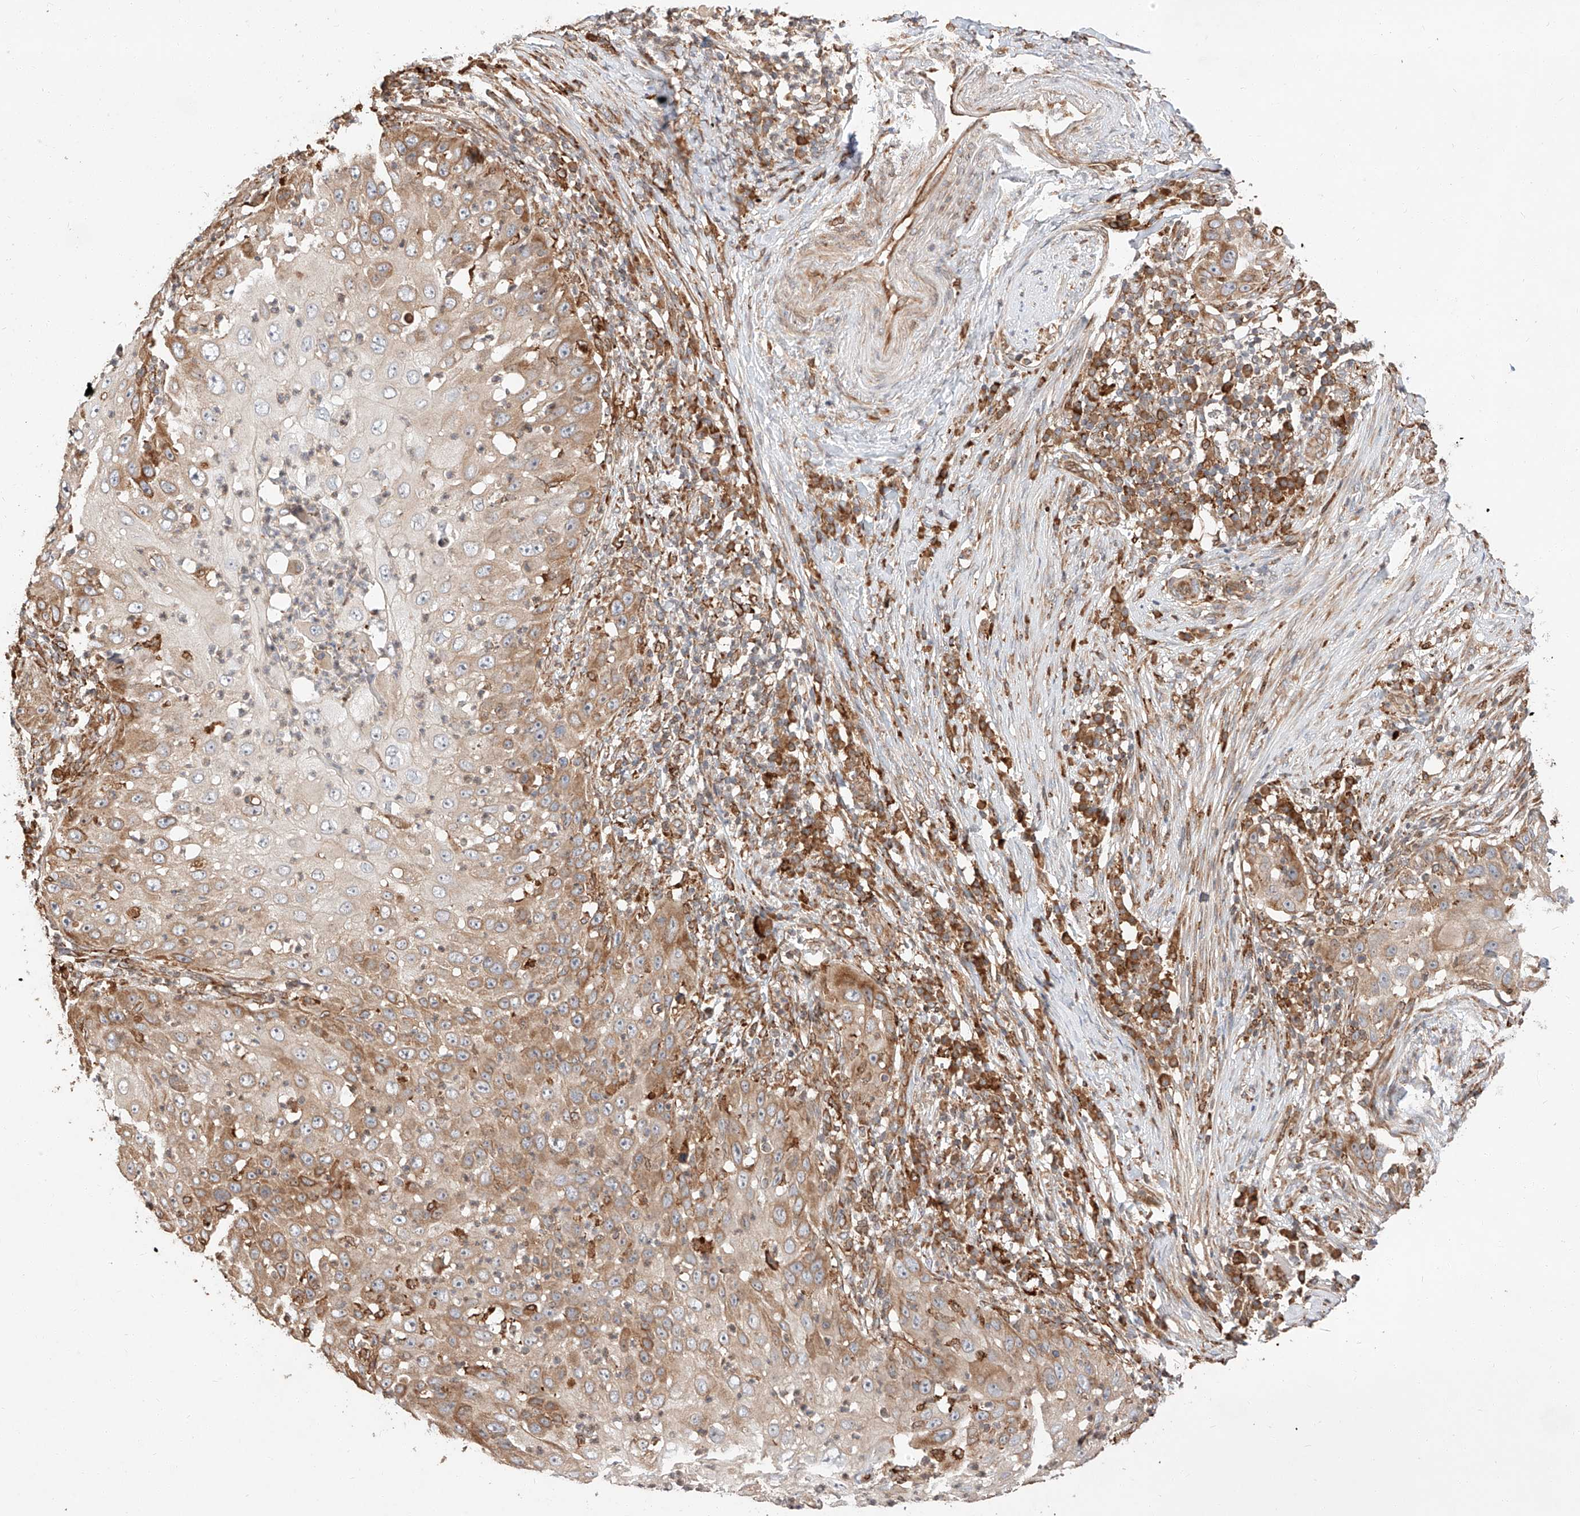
{"staining": {"intensity": "moderate", "quantity": ">75%", "location": "cytoplasmic/membranous"}, "tissue": "skin cancer", "cell_type": "Tumor cells", "image_type": "cancer", "snomed": [{"axis": "morphology", "description": "Squamous cell carcinoma, NOS"}, {"axis": "topography", "description": "Skin"}], "caption": "Immunohistochemical staining of human skin cancer (squamous cell carcinoma) exhibits medium levels of moderate cytoplasmic/membranous expression in about >75% of tumor cells.", "gene": "ZNF84", "patient": {"sex": "female", "age": 44}}